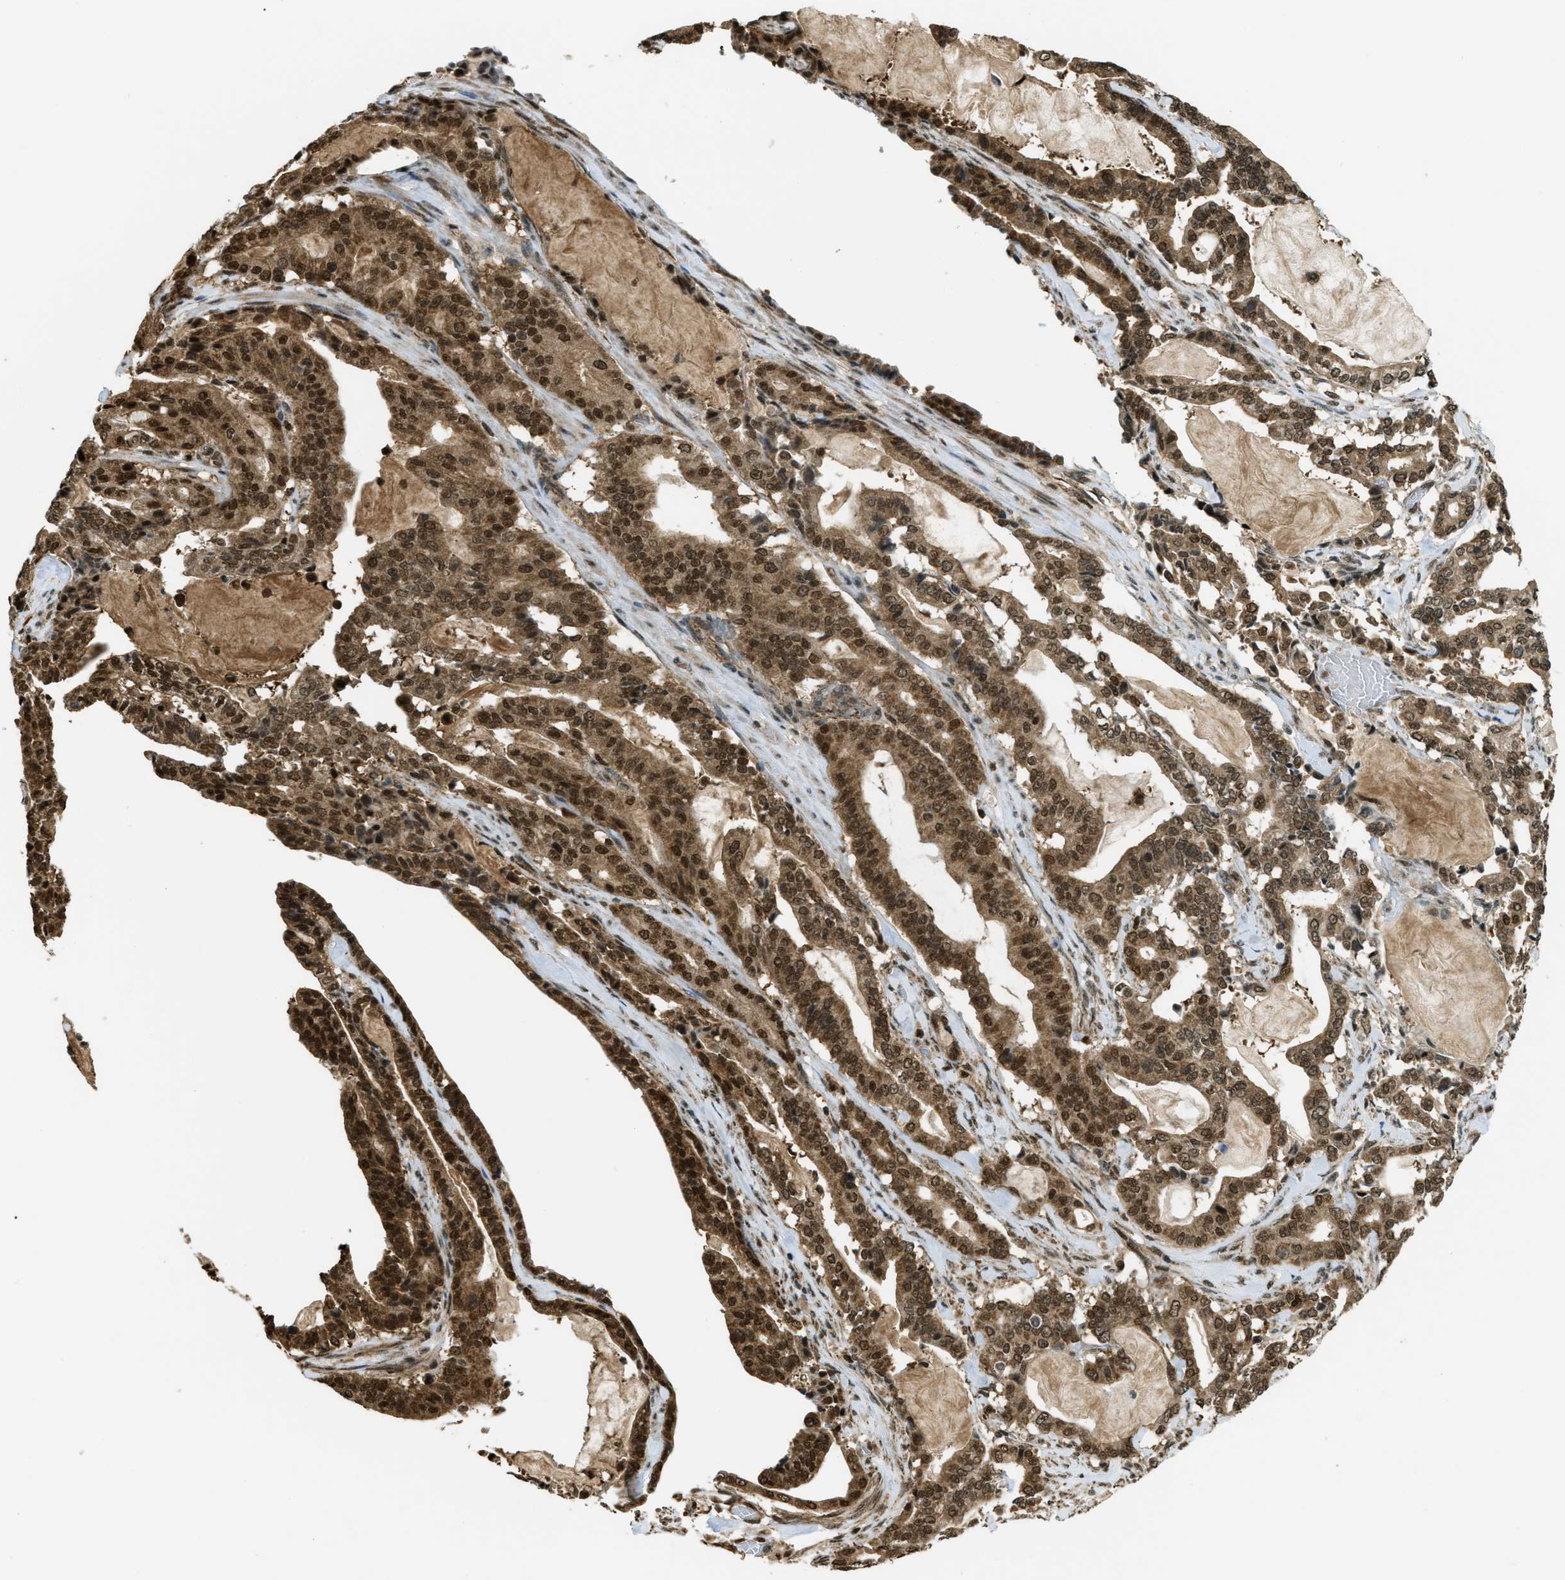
{"staining": {"intensity": "strong", "quantity": ">75%", "location": "cytoplasmic/membranous,nuclear"}, "tissue": "pancreatic cancer", "cell_type": "Tumor cells", "image_type": "cancer", "snomed": [{"axis": "morphology", "description": "Adenocarcinoma, NOS"}, {"axis": "topography", "description": "Pancreas"}], "caption": "An image of pancreatic adenocarcinoma stained for a protein displays strong cytoplasmic/membranous and nuclear brown staining in tumor cells.", "gene": "TNPO1", "patient": {"sex": "male", "age": 63}}